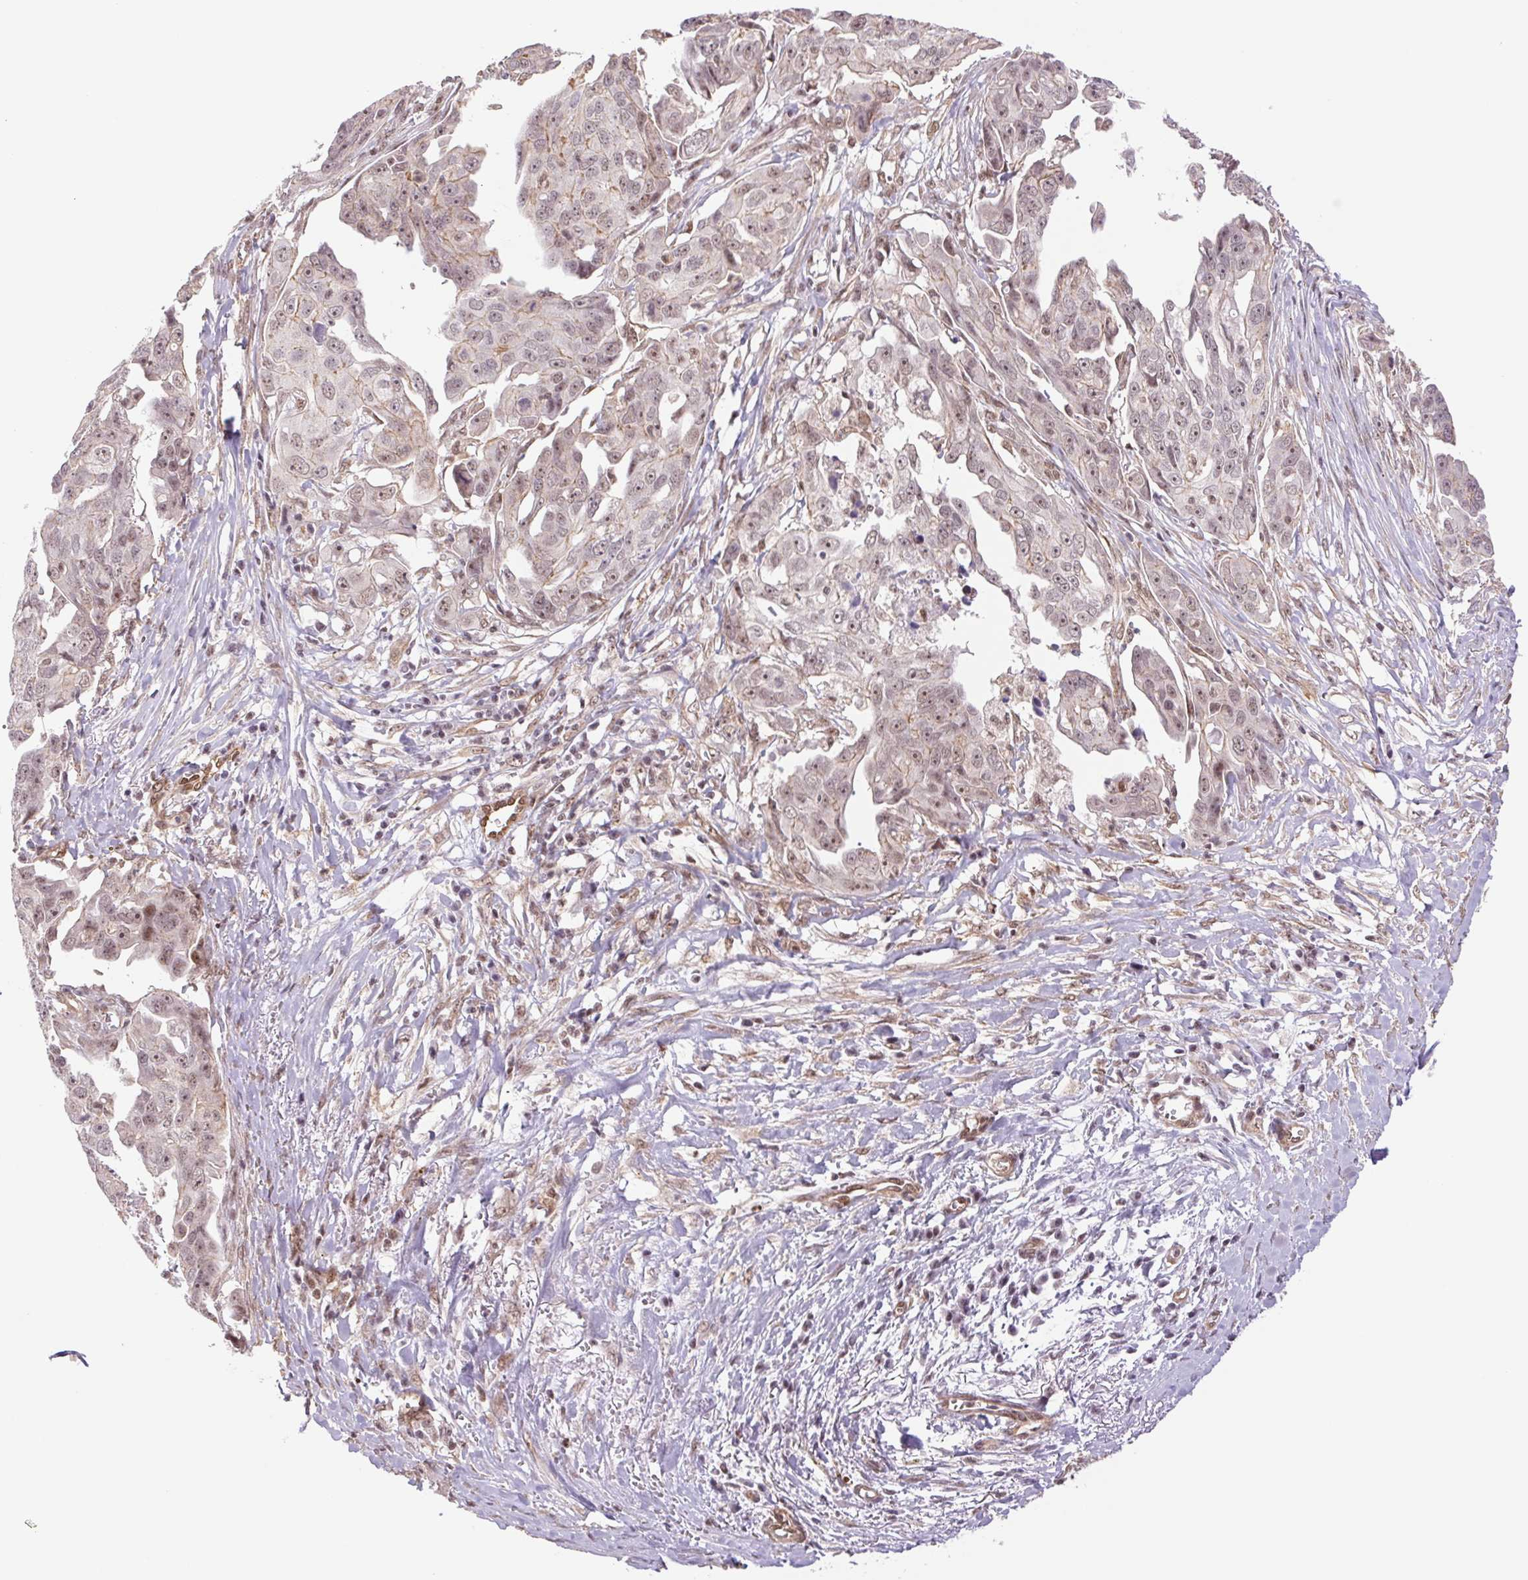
{"staining": {"intensity": "weak", "quantity": ">75%", "location": "cytoplasmic/membranous,nuclear"}, "tissue": "ovarian cancer", "cell_type": "Tumor cells", "image_type": "cancer", "snomed": [{"axis": "morphology", "description": "Carcinoma, endometroid"}, {"axis": "topography", "description": "Ovary"}], "caption": "Endometroid carcinoma (ovarian) stained with a protein marker shows weak staining in tumor cells.", "gene": "CWC25", "patient": {"sex": "female", "age": 70}}